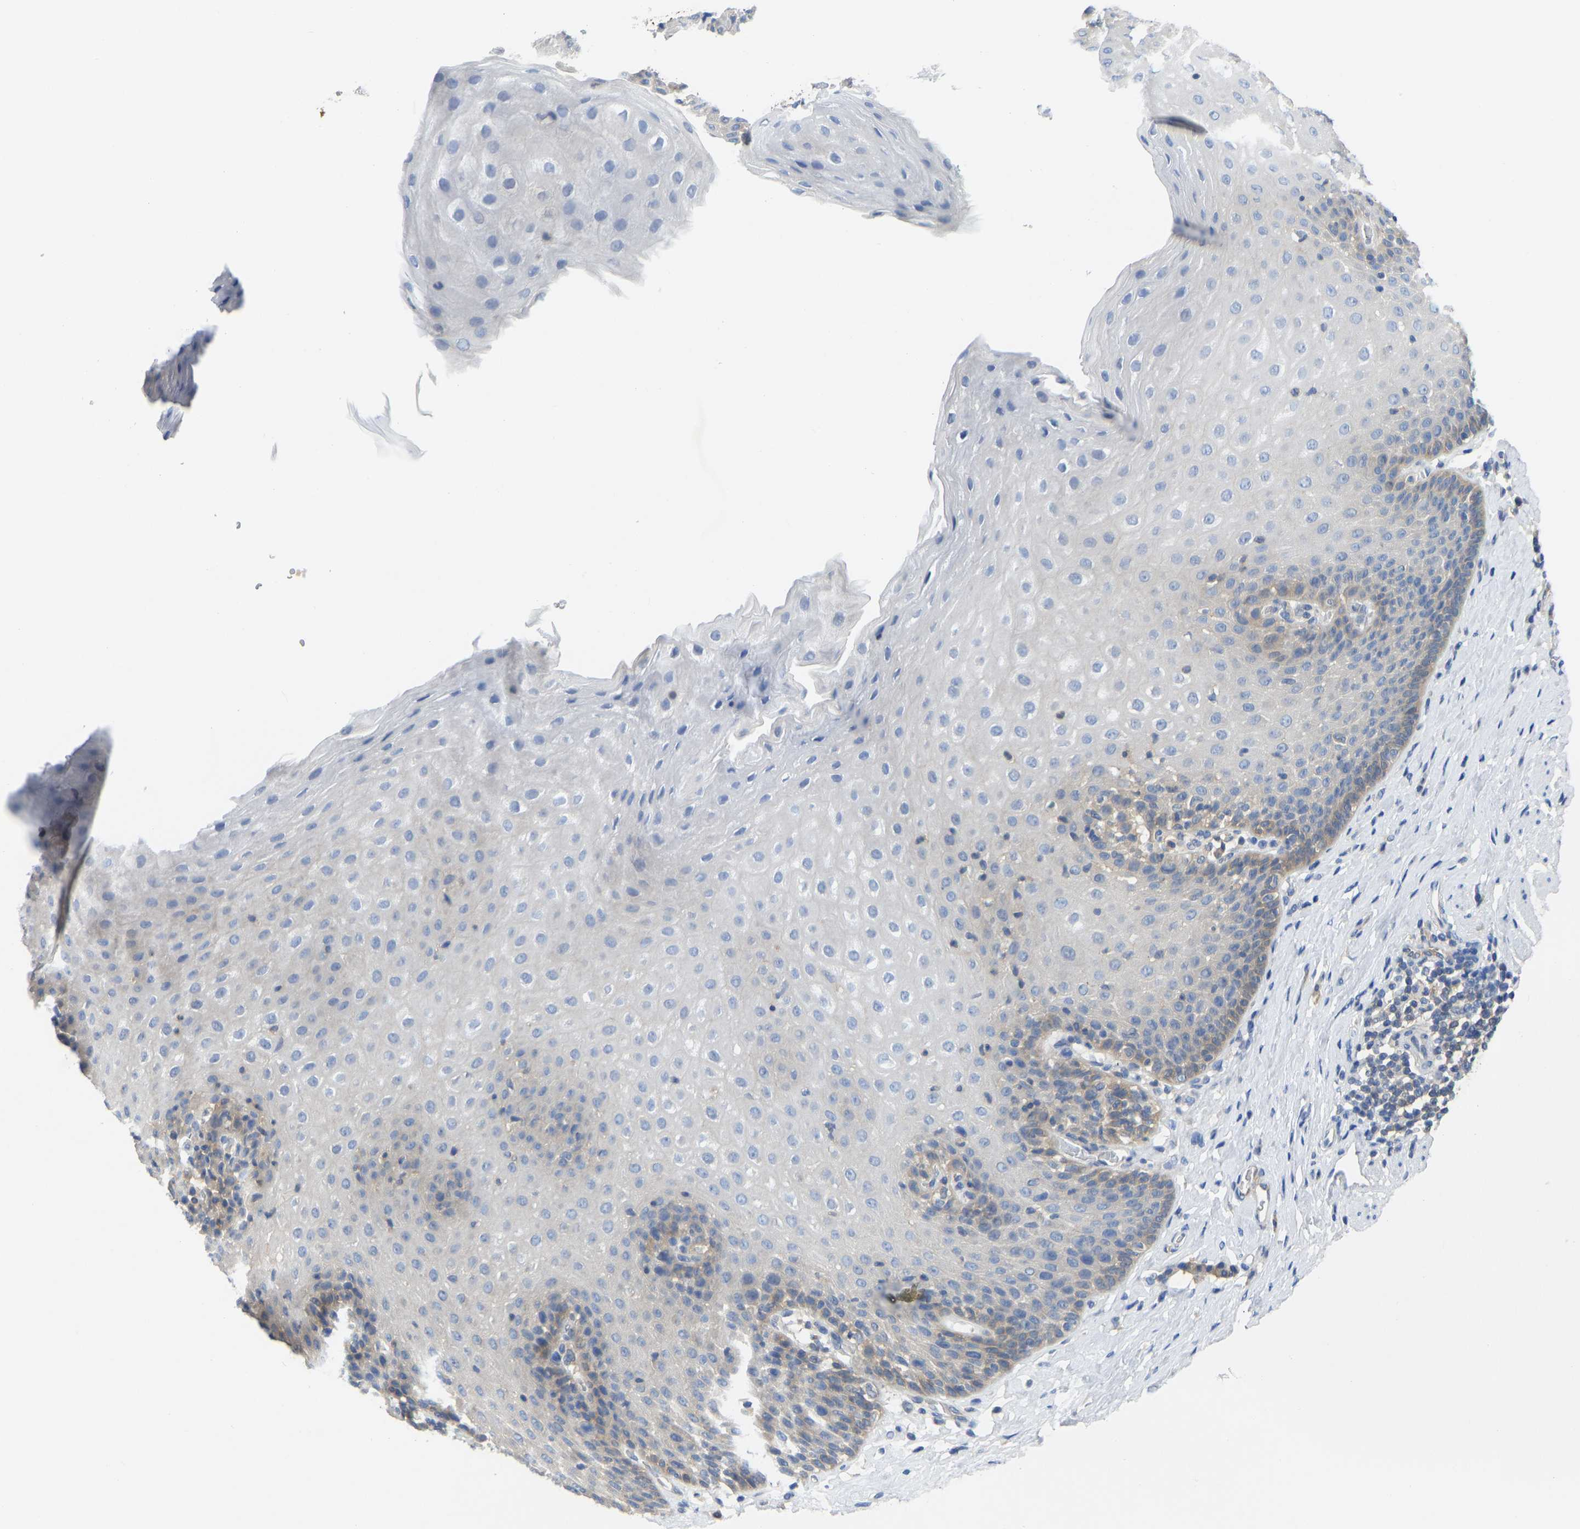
{"staining": {"intensity": "weak", "quantity": "<25%", "location": "cytoplasmic/membranous"}, "tissue": "esophagus", "cell_type": "Squamous epithelial cells", "image_type": "normal", "snomed": [{"axis": "morphology", "description": "Normal tissue, NOS"}, {"axis": "topography", "description": "Esophagus"}], "caption": "DAB immunohistochemical staining of unremarkable esophagus shows no significant positivity in squamous epithelial cells.", "gene": "PPP3CA", "patient": {"sex": "female", "age": 61}}